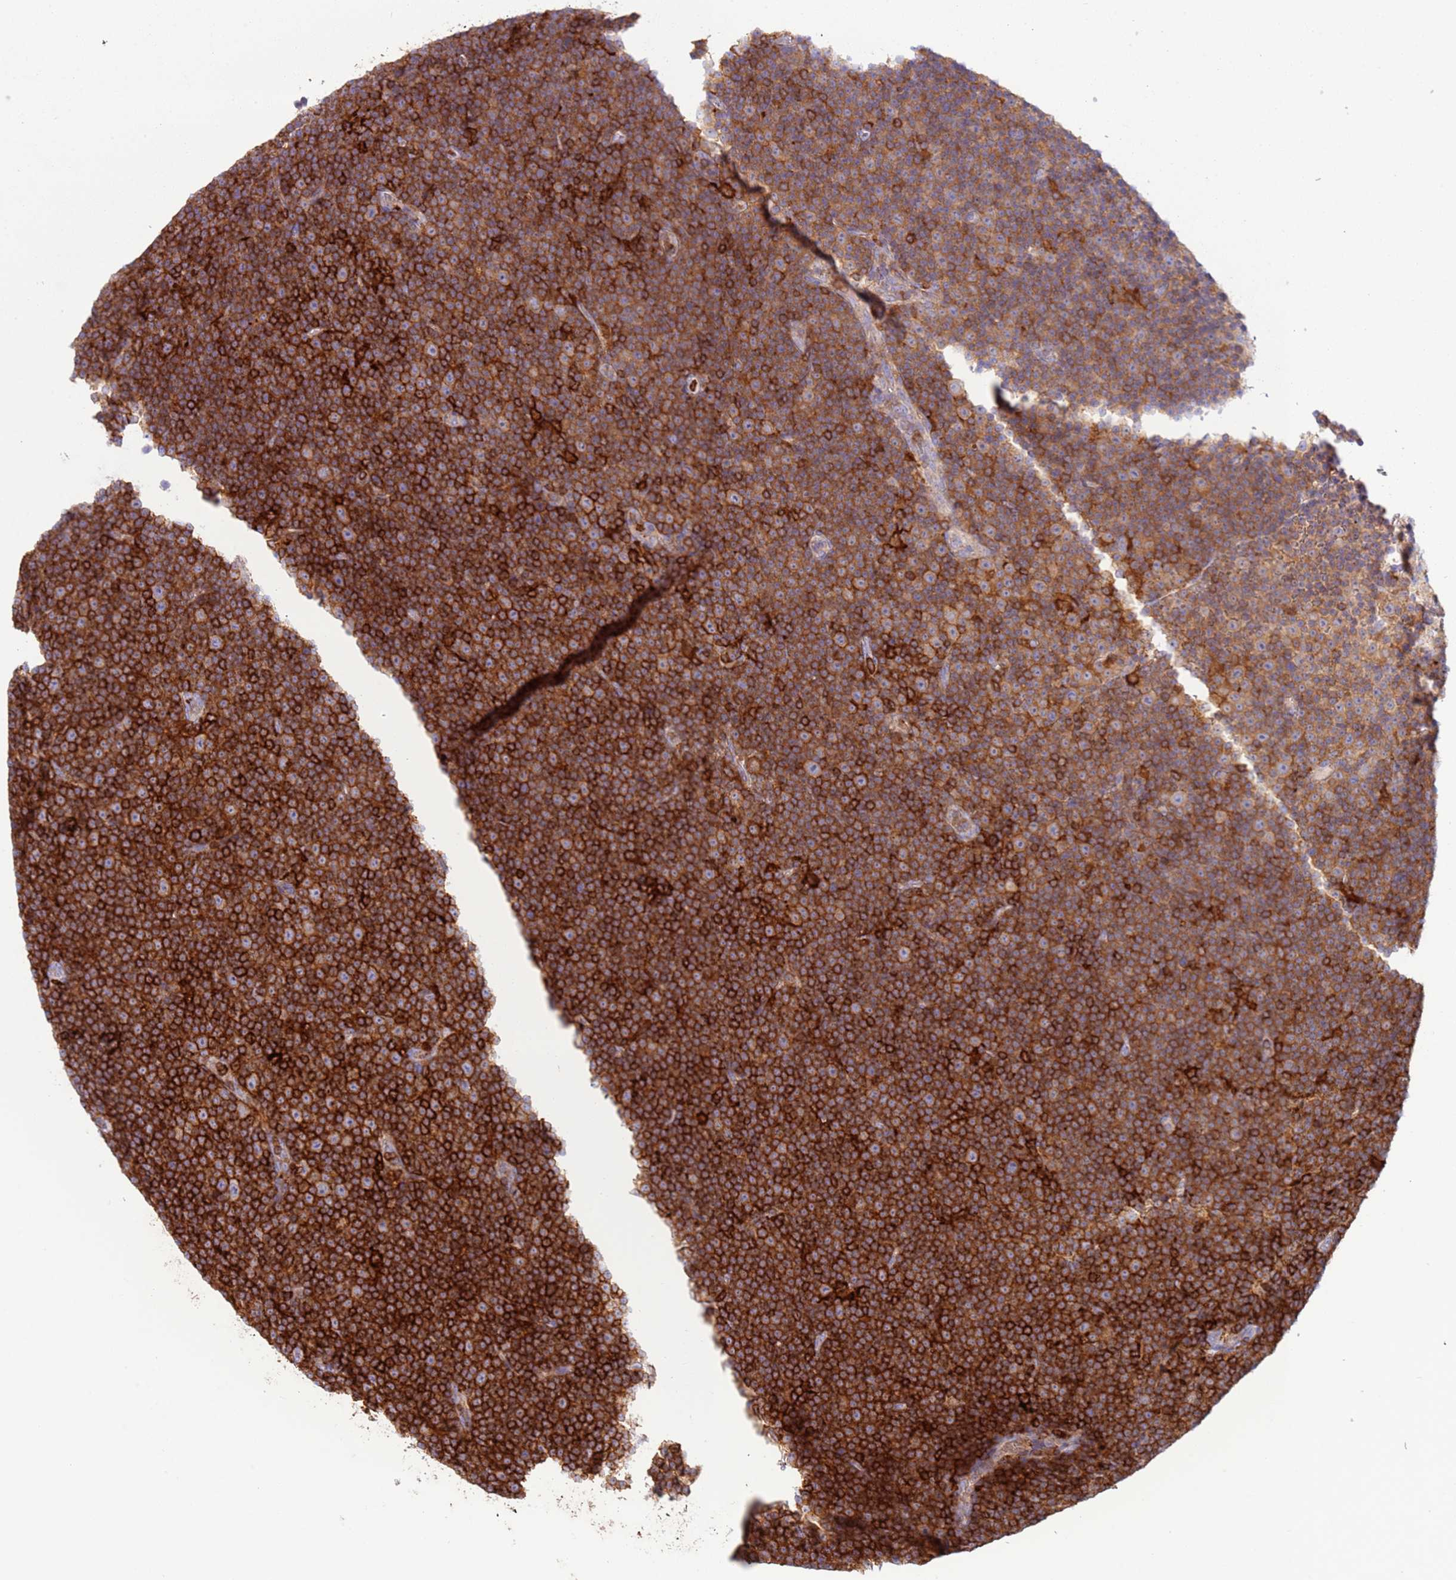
{"staining": {"intensity": "strong", "quantity": ">75%", "location": "cytoplasmic/membranous"}, "tissue": "lymphoma", "cell_type": "Tumor cells", "image_type": "cancer", "snomed": [{"axis": "morphology", "description": "Malignant lymphoma, non-Hodgkin's type, Low grade"}, {"axis": "topography", "description": "Lymph node"}], "caption": "Brown immunohistochemical staining in human low-grade malignant lymphoma, non-Hodgkin's type displays strong cytoplasmic/membranous staining in about >75% of tumor cells.", "gene": "TTPAL", "patient": {"sex": "female", "age": 67}}